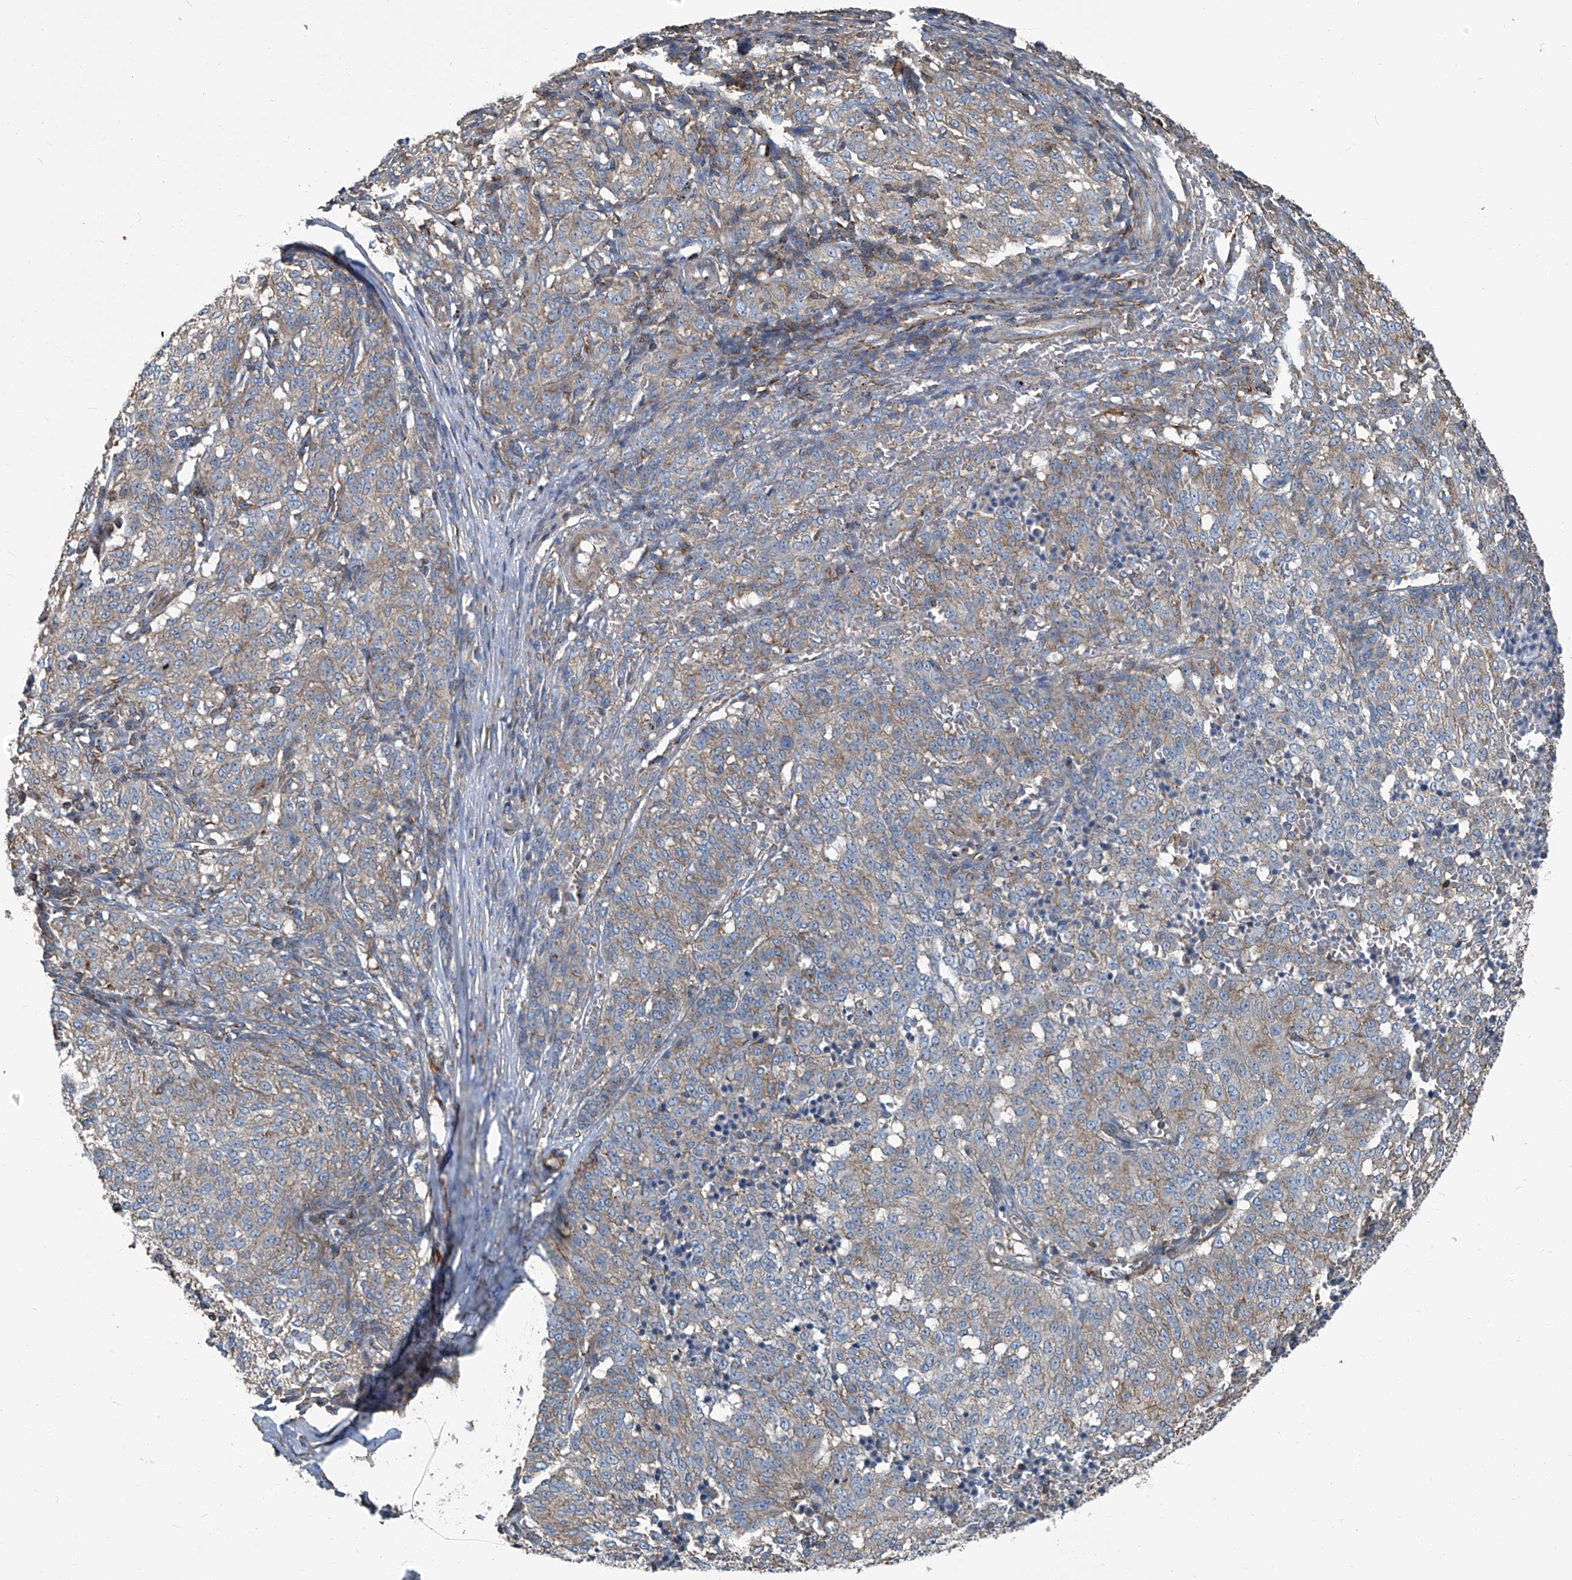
{"staining": {"intensity": "weak", "quantity": "<25%", "location": "cytoplasmic/membranous"}, "tissue": "melanoma", "cell_type": "Tumor cells", "image_type": "cancer", "snomed": [{"axis": "morphology", "description": "Malignant melanoma, NOS"}, {"axis": "topography", "description": "Skin"}], "caption": "Malignant melanoma was stained to show a protein in brown. There is no significant staining in tumor cells.", "gene": "SEPTIN7", "patient": {"sex": "female", "age": 72}}